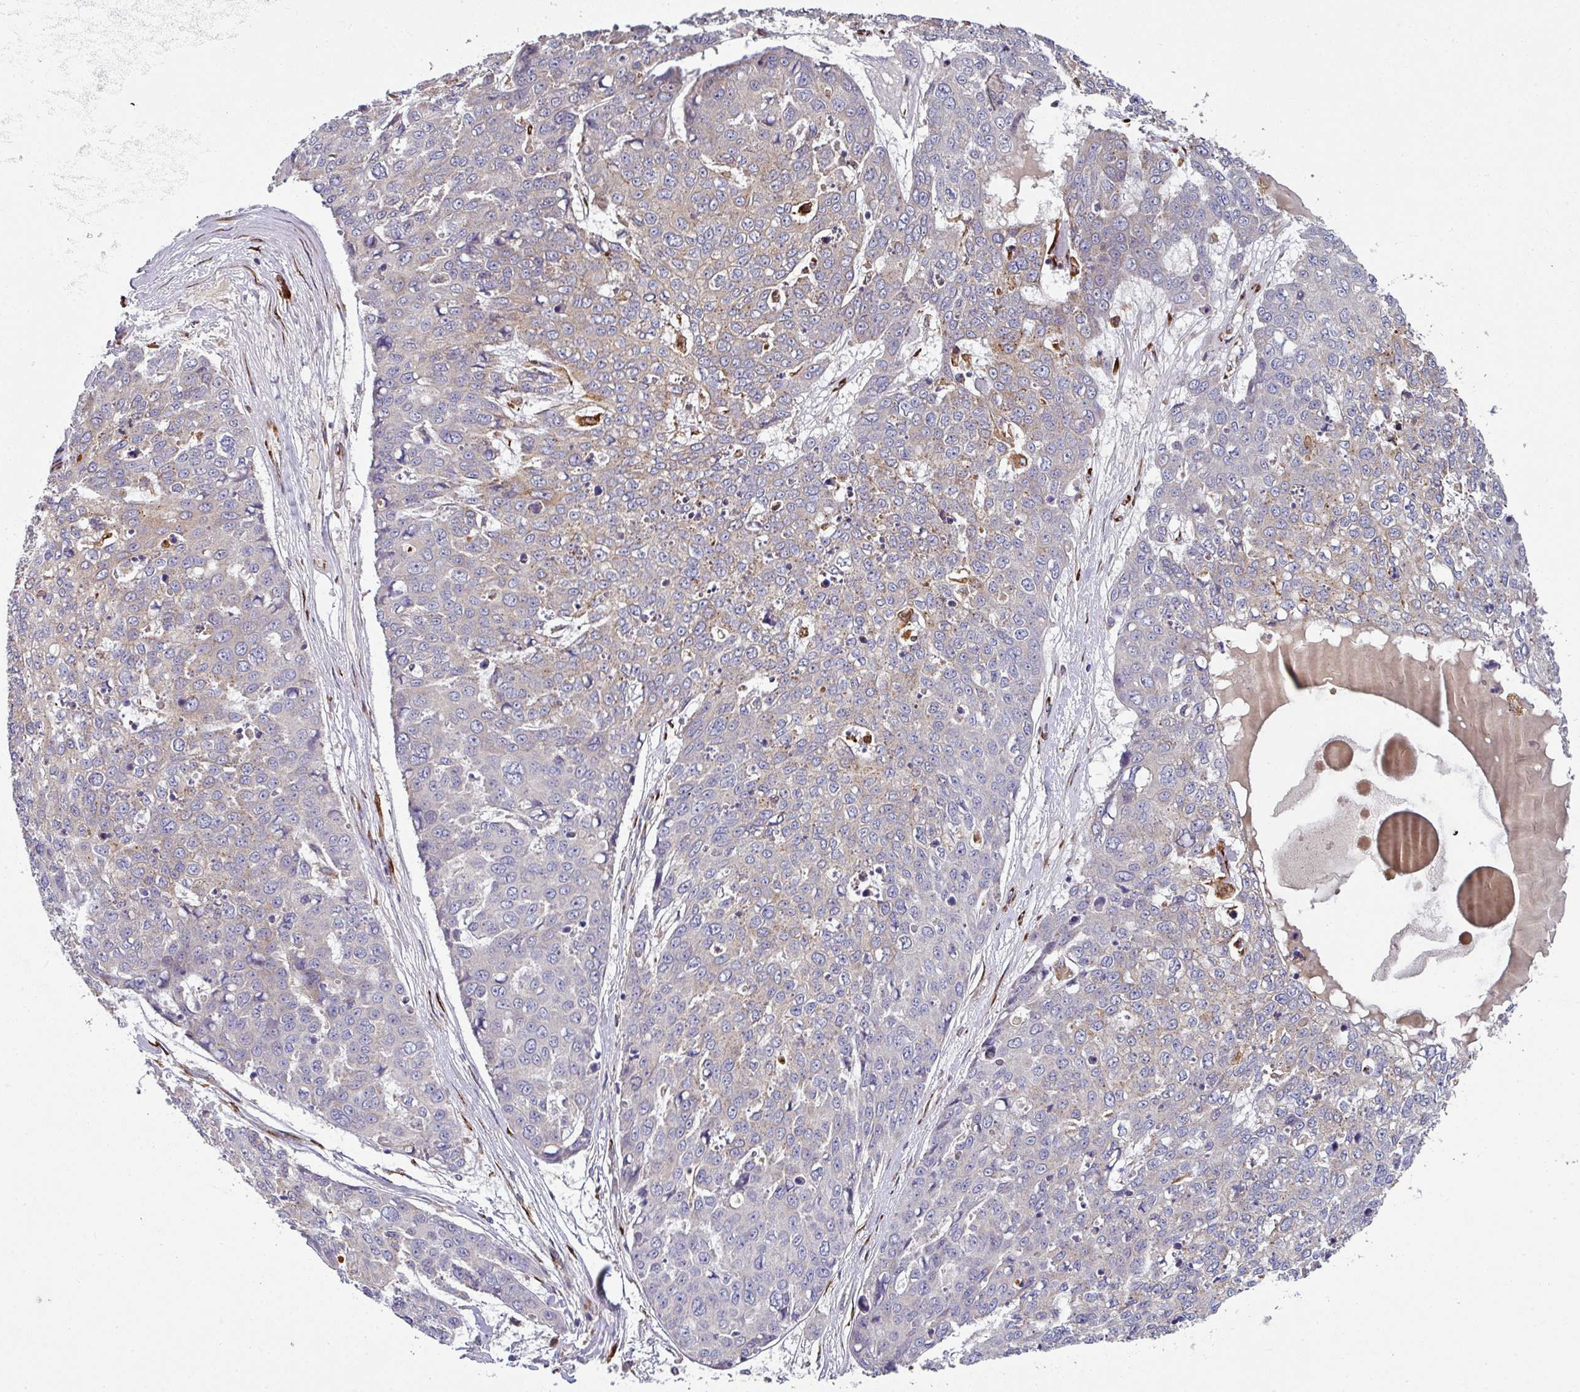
{"staining": {"intensity": "strong", "quantity": "<25%", "location": "cytoplasmic/membranous"}, "tissue": "skin cancer", "cell_type": "Tumor cells", "image_type": "cancer", "snomed": [{"axis": "morphology", "description": "Squamous cell carcinoma, NOS"}, {"axis": "topography", "description": "Skin"}], "caption": "Squamous cell carcinoma (skin) stained with DAB IHC demonstrates medium levels of strong cytoplasmic/membranous expression in about <25% of tumor cells. (DAB (3,3'-diaminobenzidine) = brown stain, brightfield microscopy at high magnification).", "gene": "ZNF268", "patient": {"sex": "female", "age": 44}}